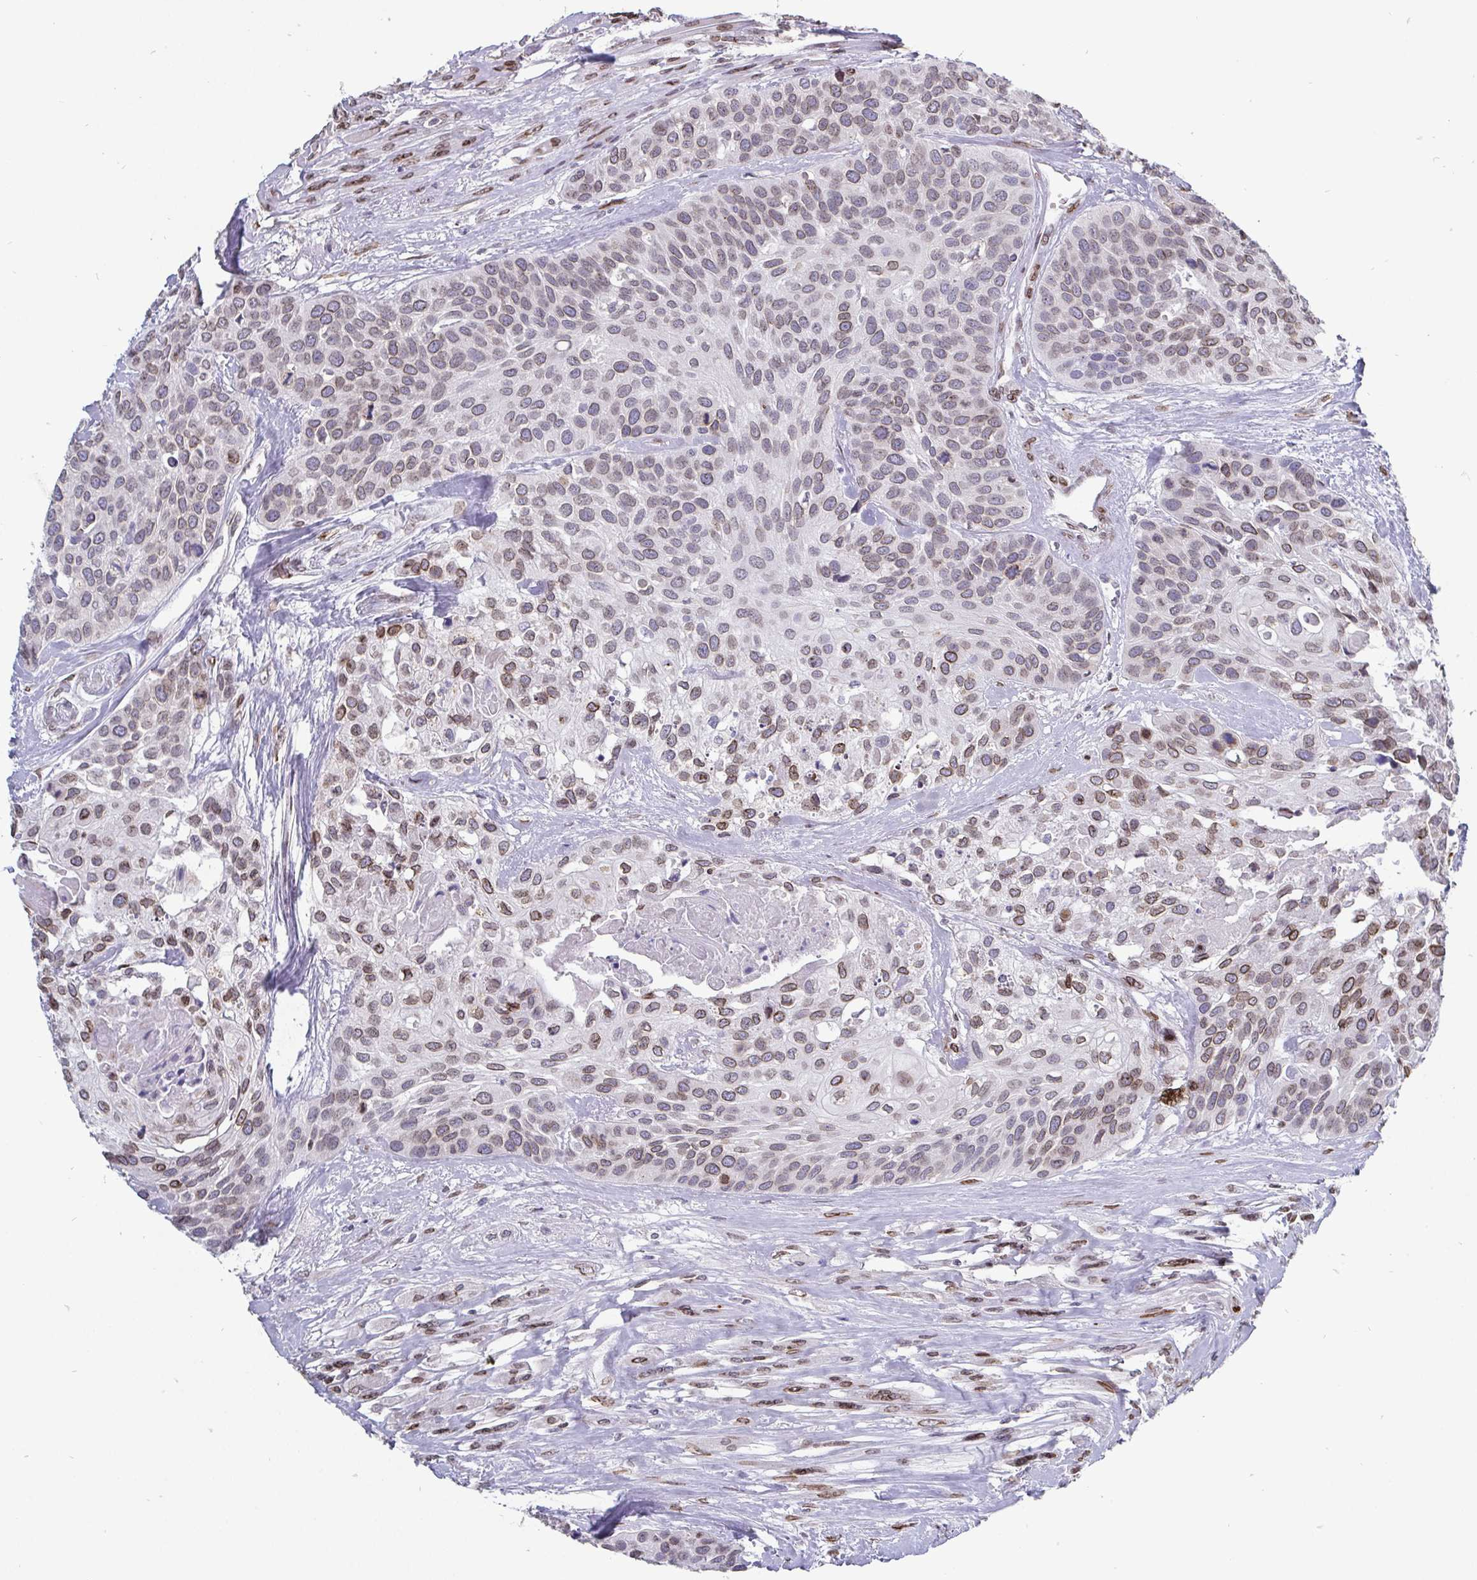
{"staining": {"intensity": "moderate", "quantity": "<25%", "location": "cytoplasmic/membranous,nuclear"}, "tissue": "head and neck cancer", "cell_type": "Tumor cells", "image_type": "cancer", "snomed": [{"axis": "morphology", "description": "Squamous cell carcinoma, NOS"}, {"axis": "topography", "description": "Head-Neck"}], "caption": "Immunohistochemical staining of head and neck squamous cell carcinoma demonstrates moderate cytoplasmic/membranous and nuclear protein positivity in approximately <25% of tumor cells.", "gene": "EMD", "patient": {"sex": "female", "age": 50}}